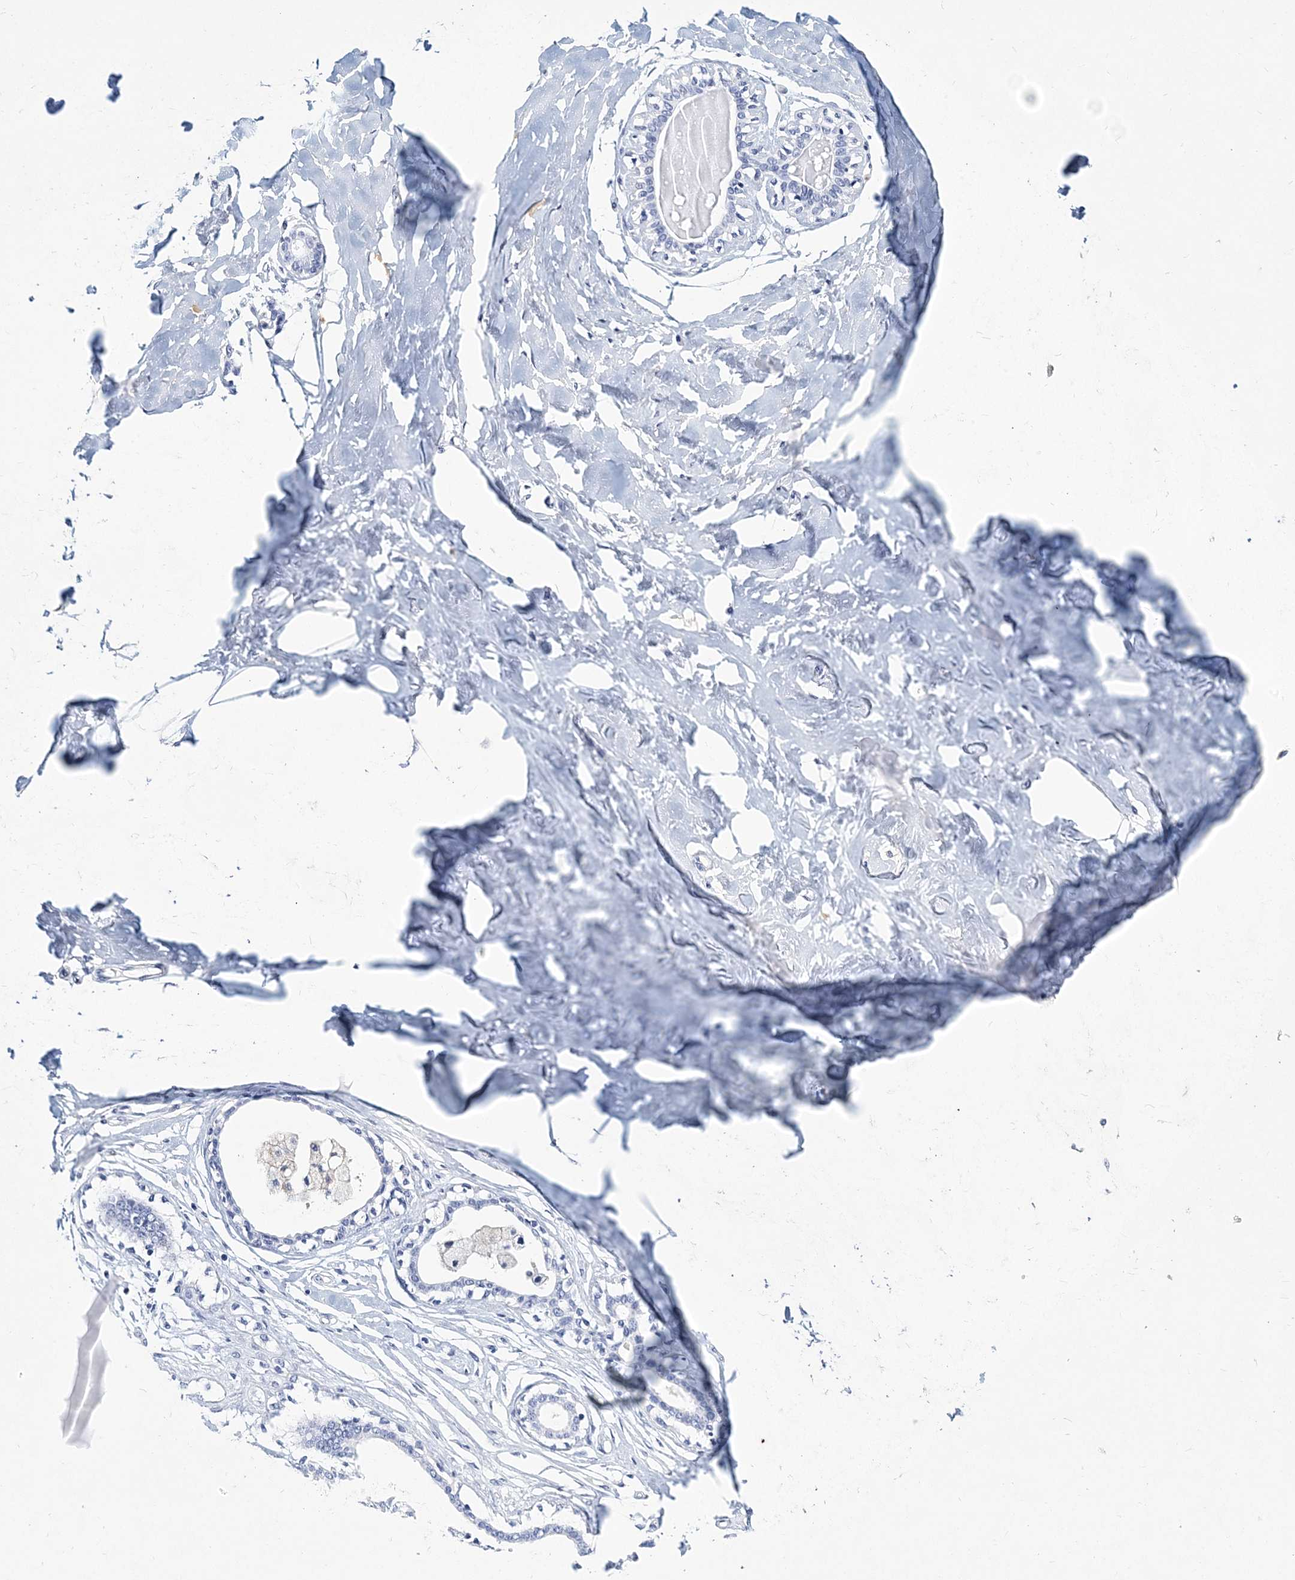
{"staining": {"intensity": "negative", "quantity": "none", "location": "none"}, "tissue": "breast", "cell_type": "Adipocytes", "image_type": "normal", "snomed": [{"axis": "morphology", "description": "Normal tissue, NOS"}, {"axis": "morphology", "description": "Adenoma, NOS"}, {"axis": "topography", "description": "Breast"}], "caption": "The micrograph demonstrates no staining of adipocytes in normal breast. (Stains: DAB (3,3'-diaminobenzidine) IHC with hematoxylin counter stain, Microscopy: brightfield microscopy at high magnification).", "gene": "ITGA2B", "patient": {"sex": "female", "age": 23}}